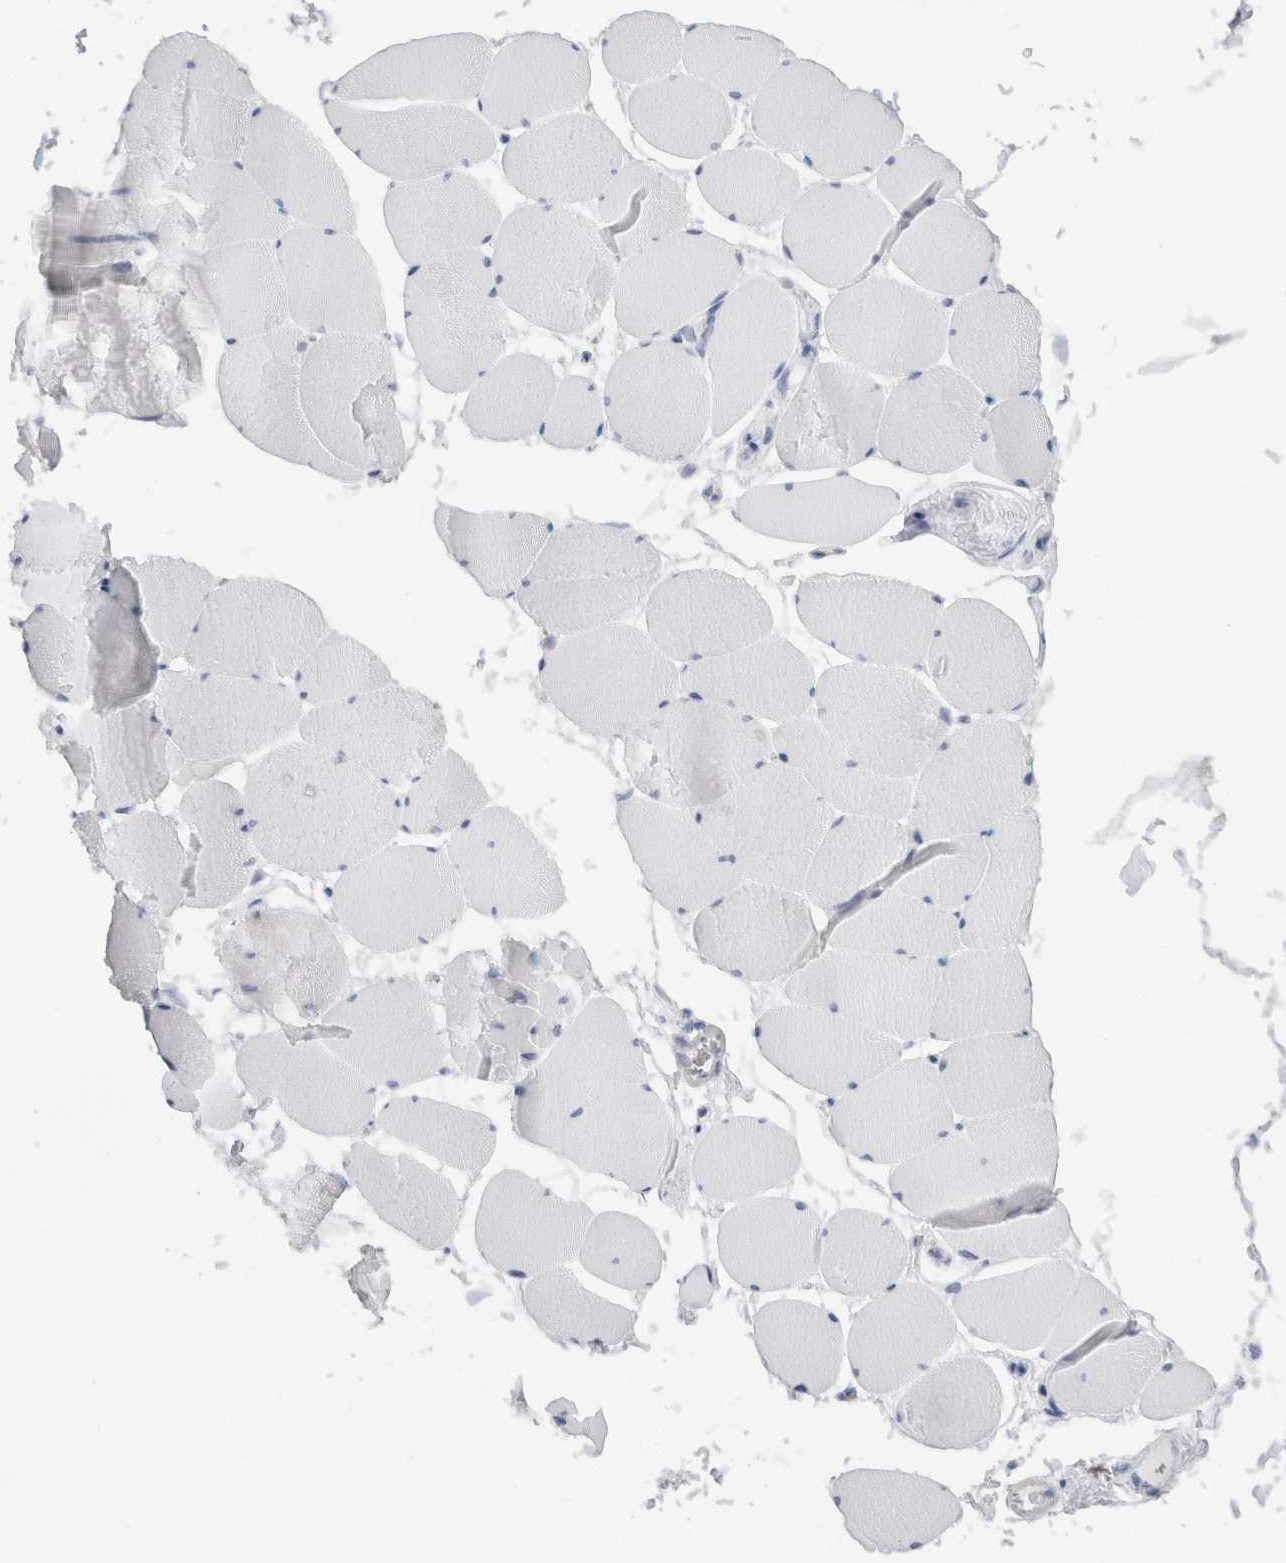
{"staining": {"intensity": "negative", "quantity": "none", "location": "none"}, "tissue": "skeletal muscle", "cell_type": "Myocytes", "image_type": "normal", "snomed": [{"axis": "morphology", "description": "Normal tissue, NOS"}, {"axis": "topography", "description": "Skeletal muscle"}], "caption": "DAB immunohistochemical staining of benign human skeletal muscle exhibits no significant positivity in myocytes.", "gene": "C9orf50", "patient": {"sex": "male", "age": 62}}